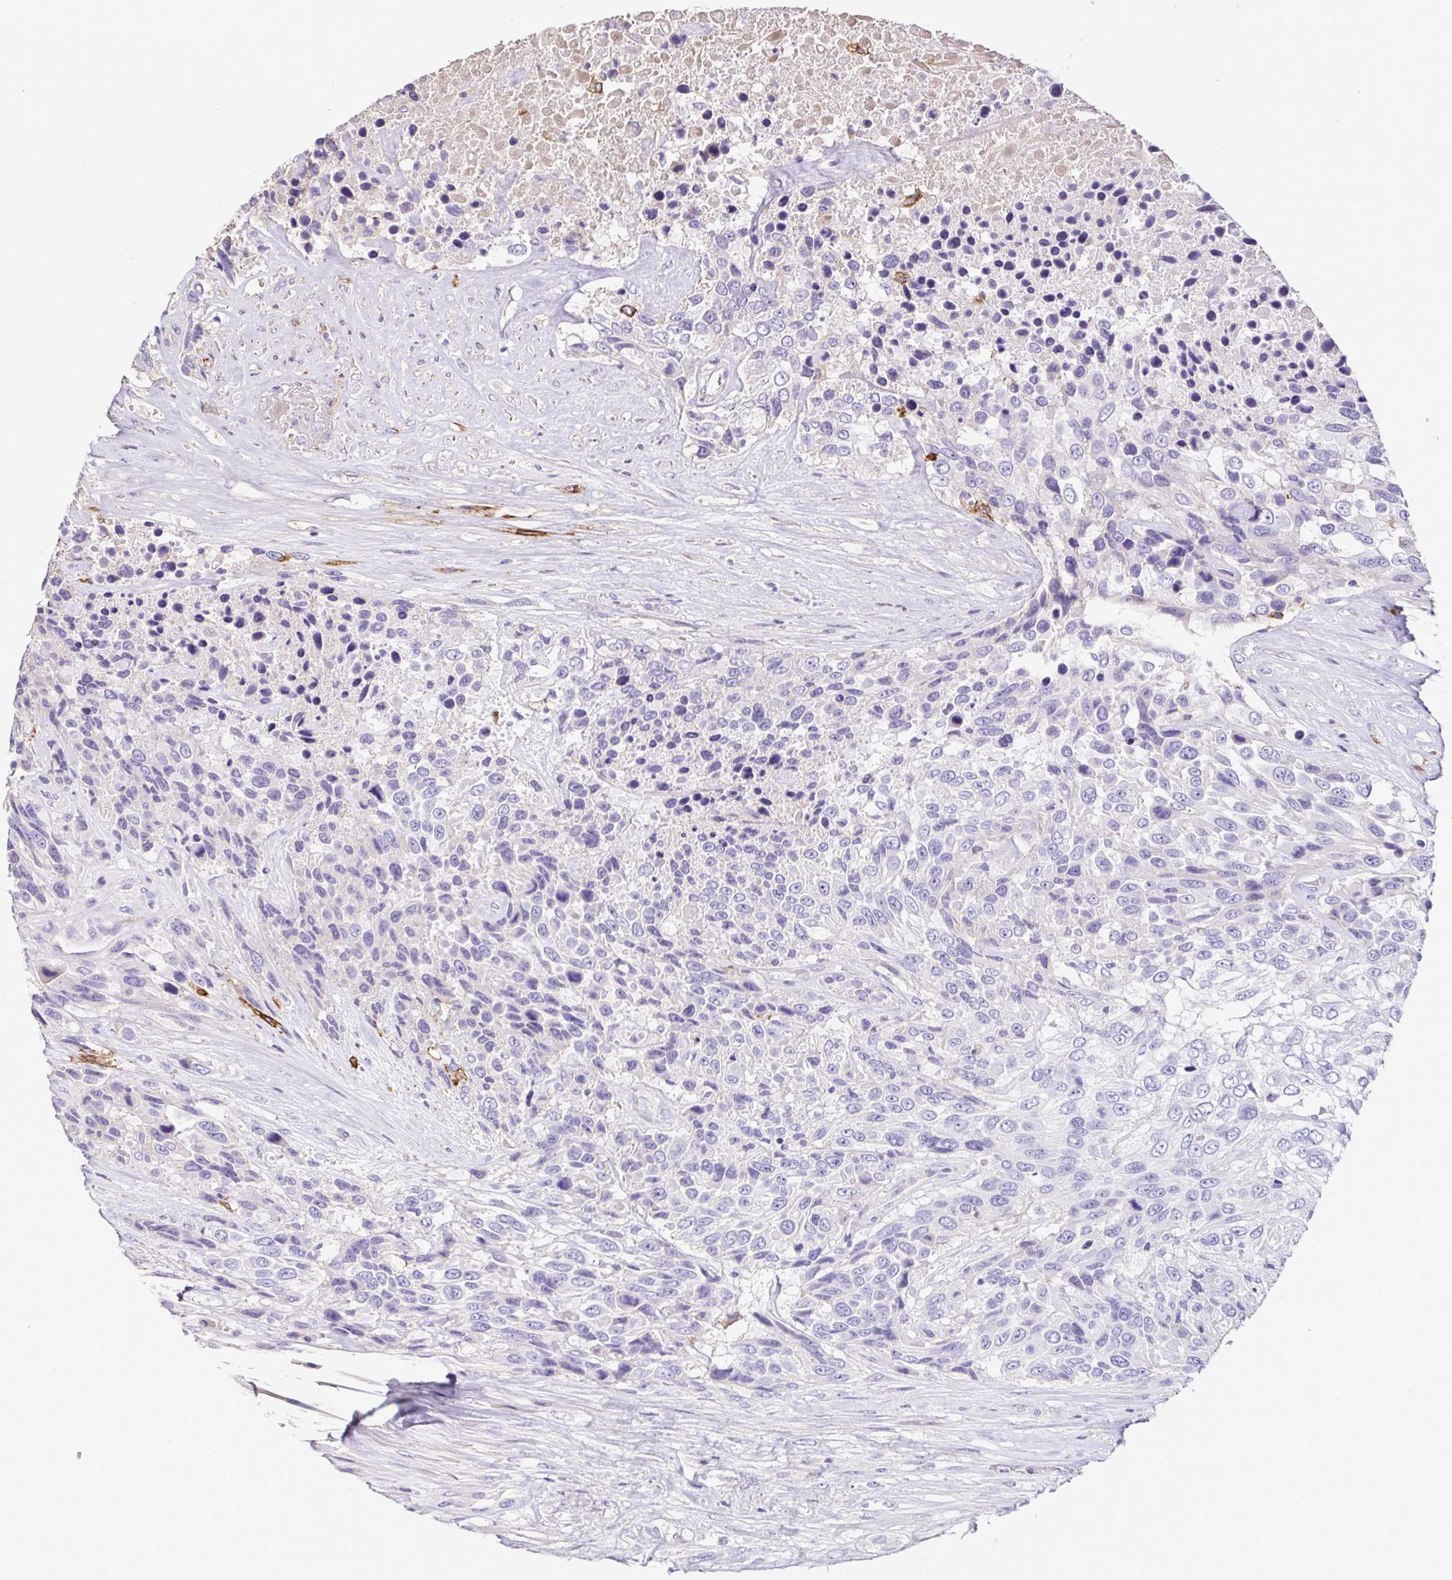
{"staining": {"intensity": "negative", "quantity": "none", "location": "none"}, "tissue": "urothelial cancer", "cell_type": "Tumor cells", "image_type": "cancer", "snomed": [{"axis": "morphology", "description": "Urothelial carcinoma, High grade"}, {"axis": "topography", "description": "Urinary bladder"}], "caption": "Tumor cells are negative for brown protein staining in urothelial carcinoma (high-grade).", "gene": "MARCO", "patient": {"sex": "female", "age": 70}}